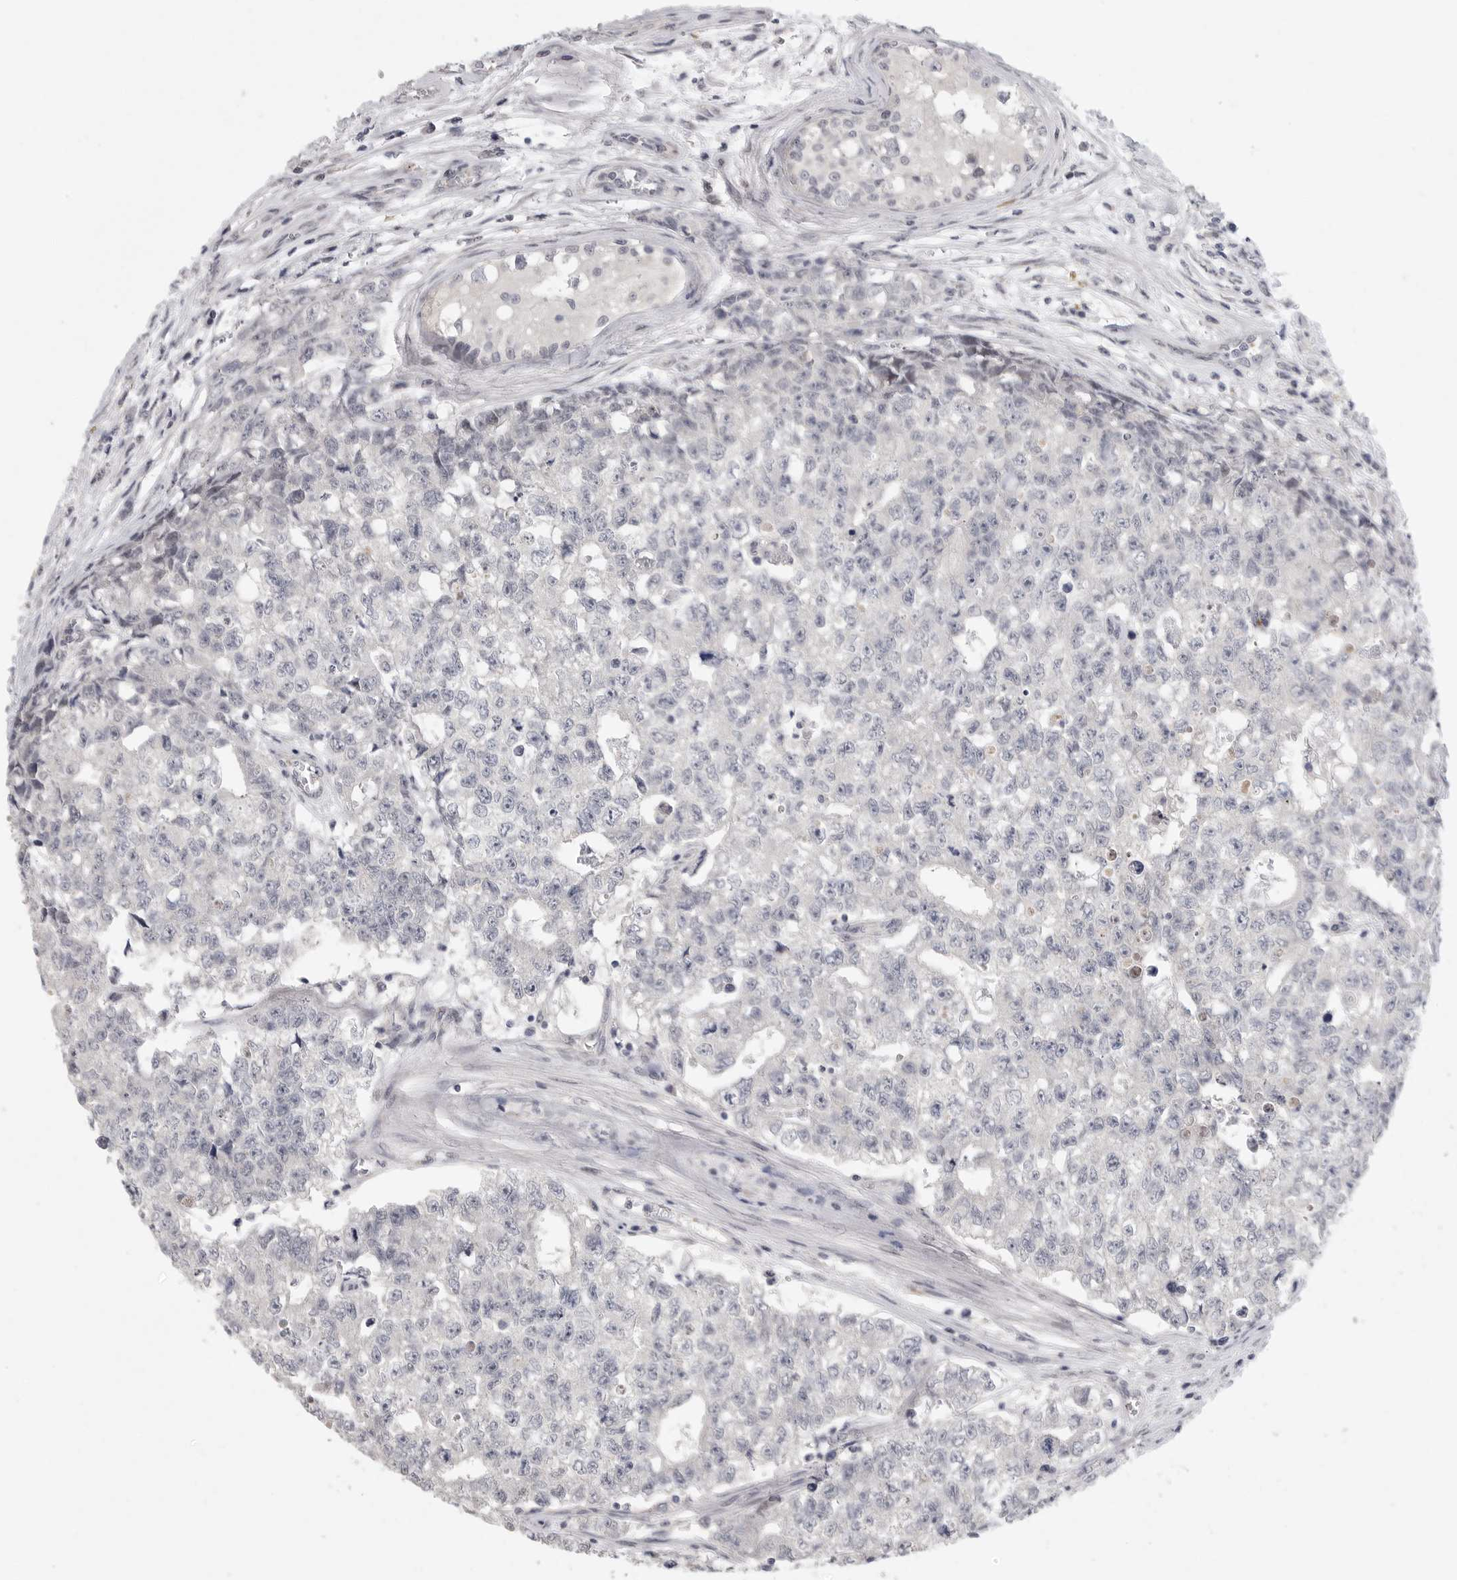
{"staining": {"intensity": "negative", "quantity": "none", "location": "none"}, "tissue": "testis cancer", "cell_type": "Tumor cells", "image_type": "cancer", "snomed": [{"axis": "morphology", "description": "Carcinoma, Embryonal, NOS"}, {"axis": "topography", "description": "Testis"}], "caption": "This is an immunohistochemistry micrograph of testis cancer. There is no staining in tumor cells.", "gene": "FBXO43", "patient": {"sex": "male", "age": 28}}